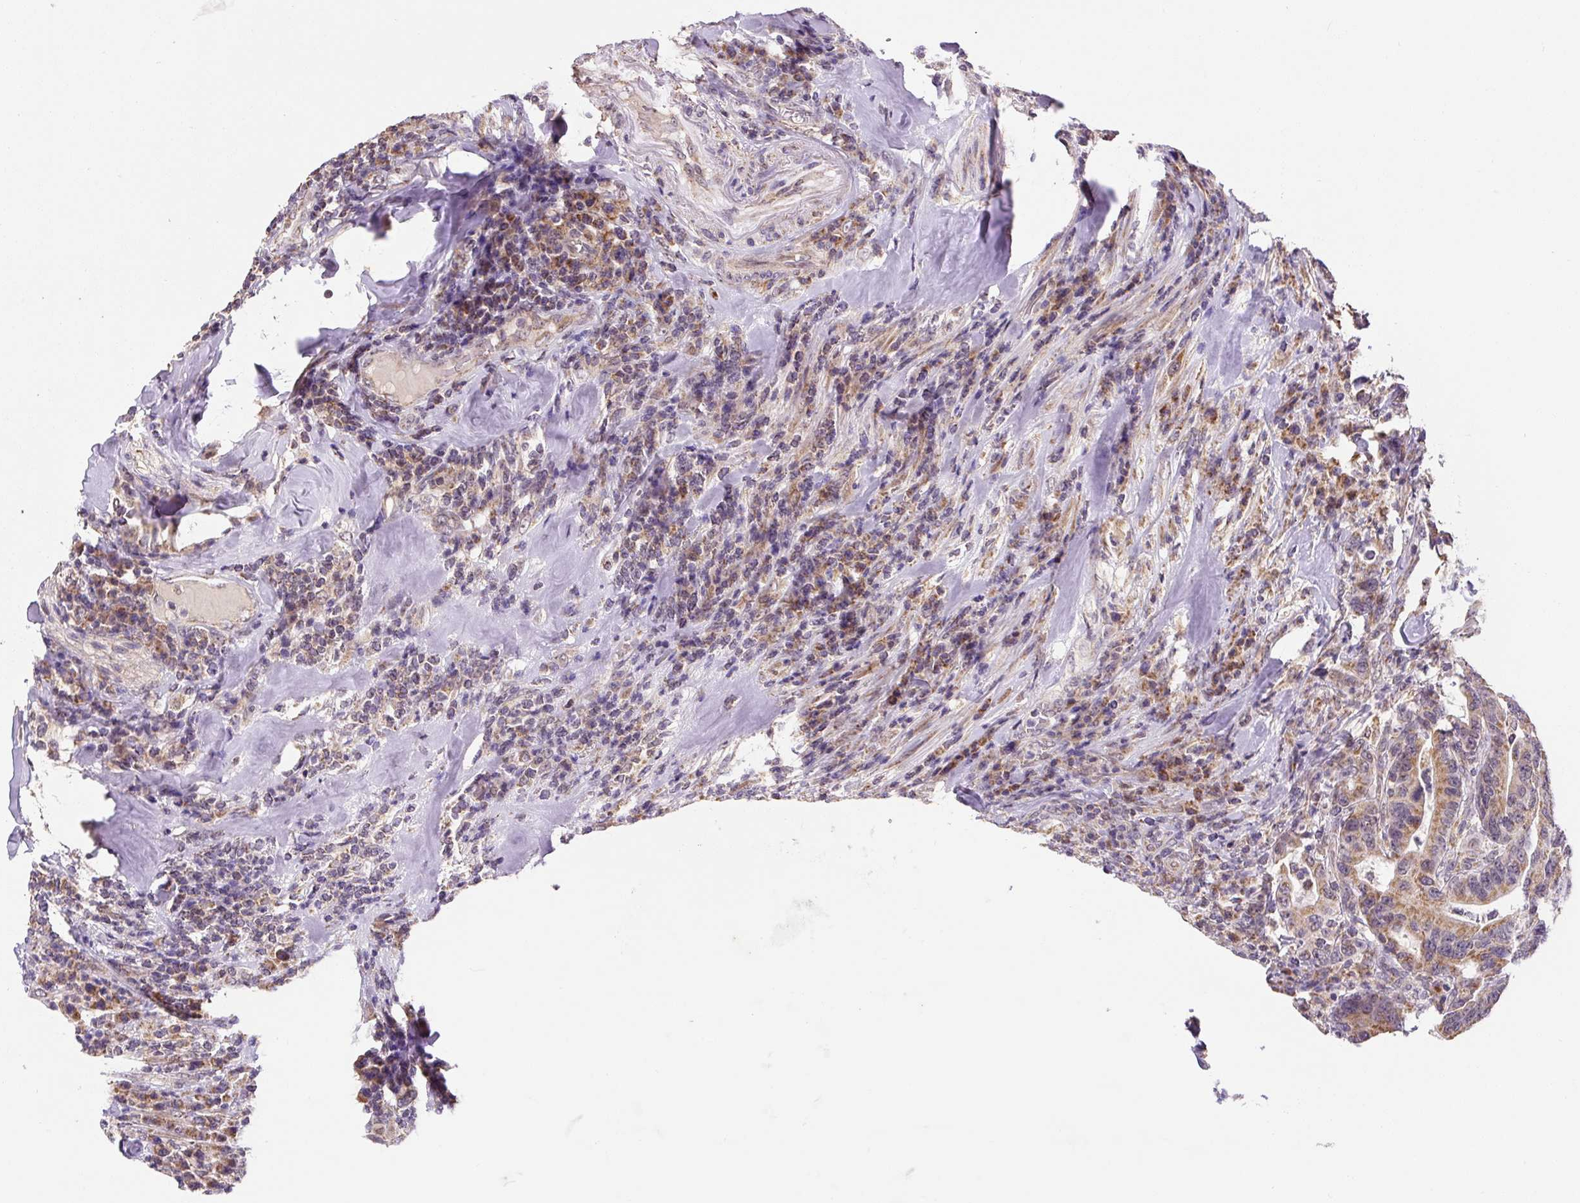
{"staining": {"intensity": "moderate", "quantity": ">75%", "location": "cytoplasmic/membranous"}, "tissue": "colorectal cancer", "cell_type": "Tumor cells", "image_type": "cancer", "snomed": [{"axis": "morphology", "description": "Adenocarcinoma, NOS"}, {"axis": "topography", "description": "Colon"}], "caption": "Human colorectal cancer (adenocarcinoma) stained with a protein marker shows moderate staining in tumor cells.", "gene": "MFSD9", "patient": {"sex": "female", "age": 66}}